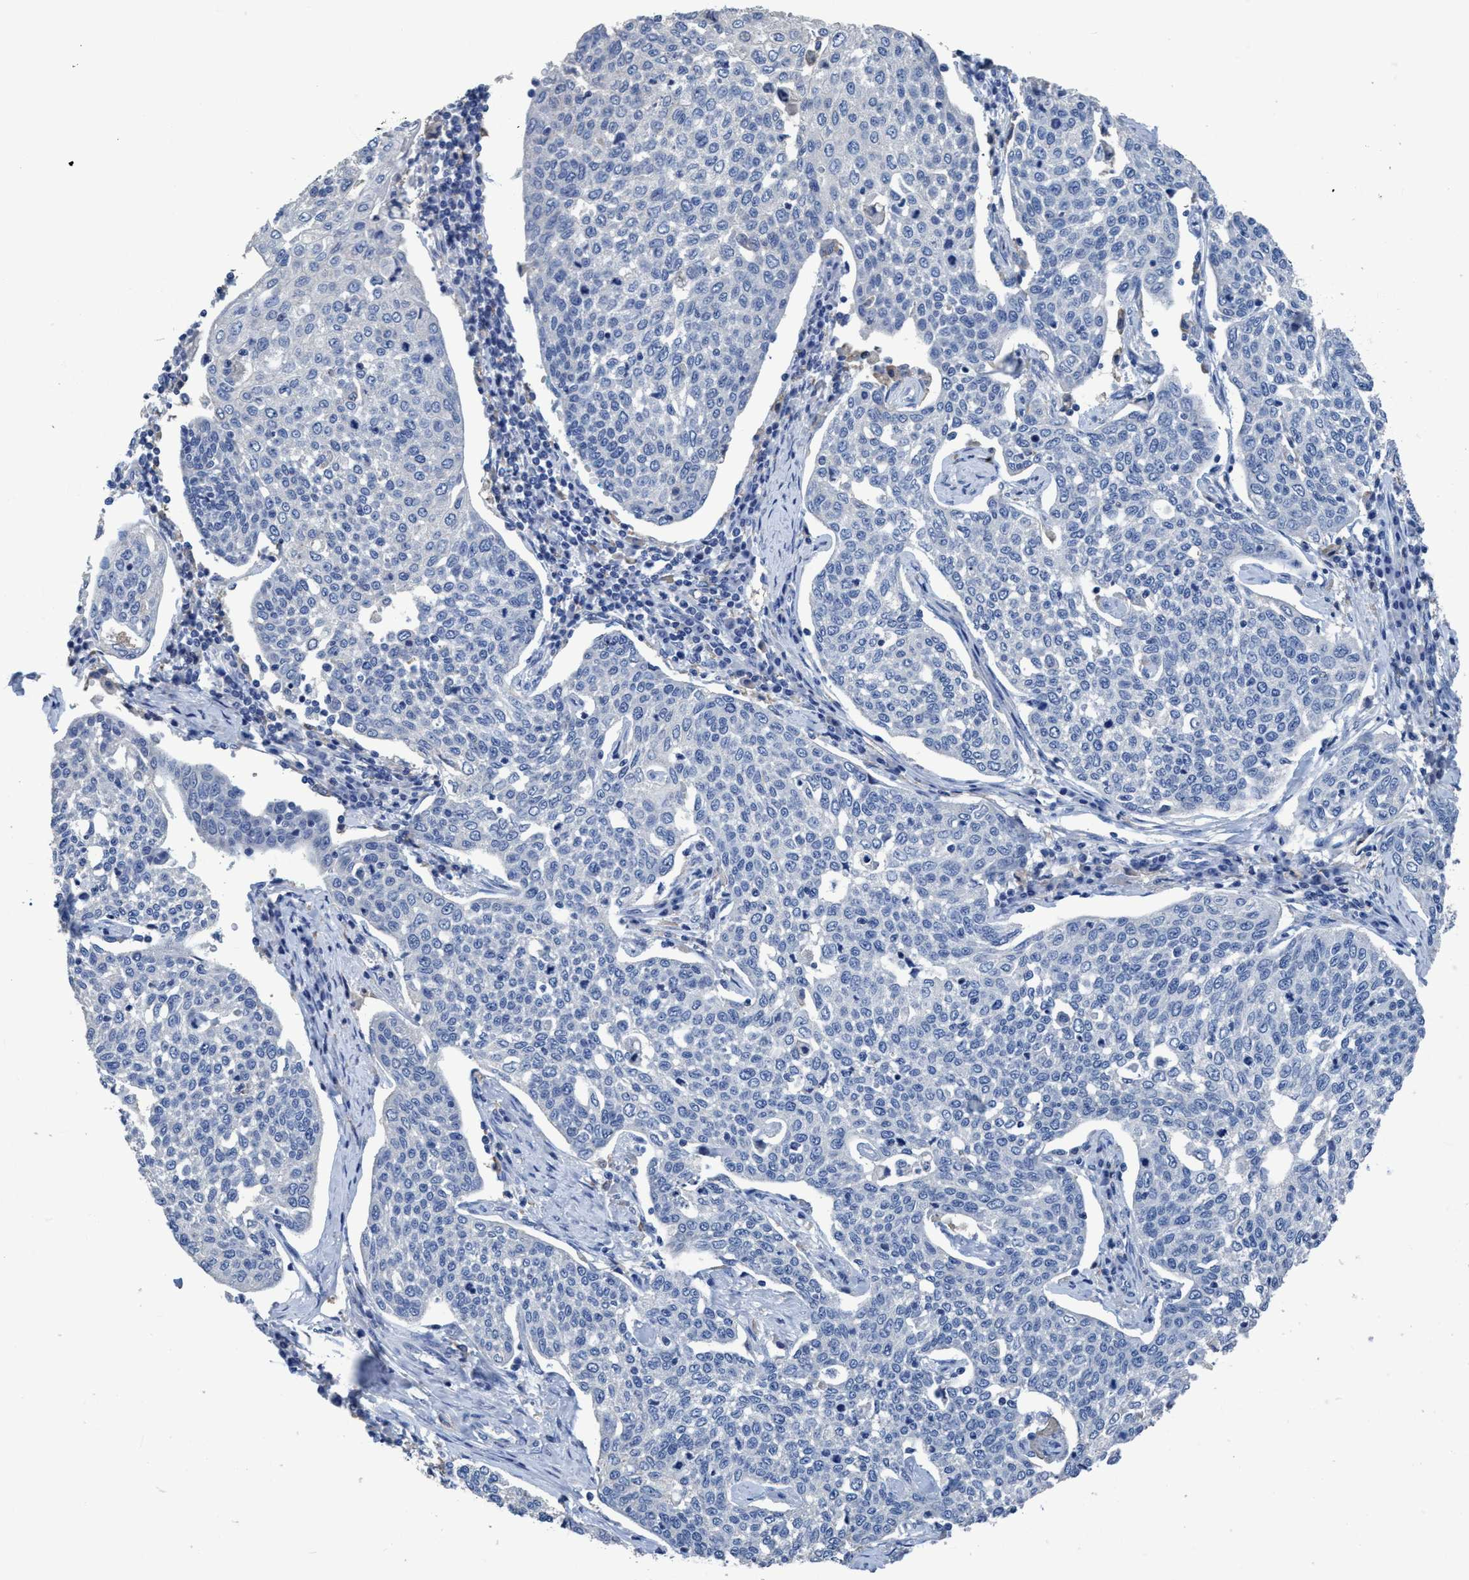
{"staining": {"intensity": "negative", "quantity": "none", "location": "none"}, "tissue": "cervical cancer", "cell_type": "Tumor cells", "image_type": "cancer", "snomed": [{"axis": "morphology", "description": "Squamous cell carcinoma, NOS"}, {"axis": "topography", "description": "Cervix"}], "caption": "A histopathology image of cervical cancer stained for a protein reveals no brown staining in tumor cells.", "gene": "DNAI1", "patient": {"sex": "female", "age": 34}}